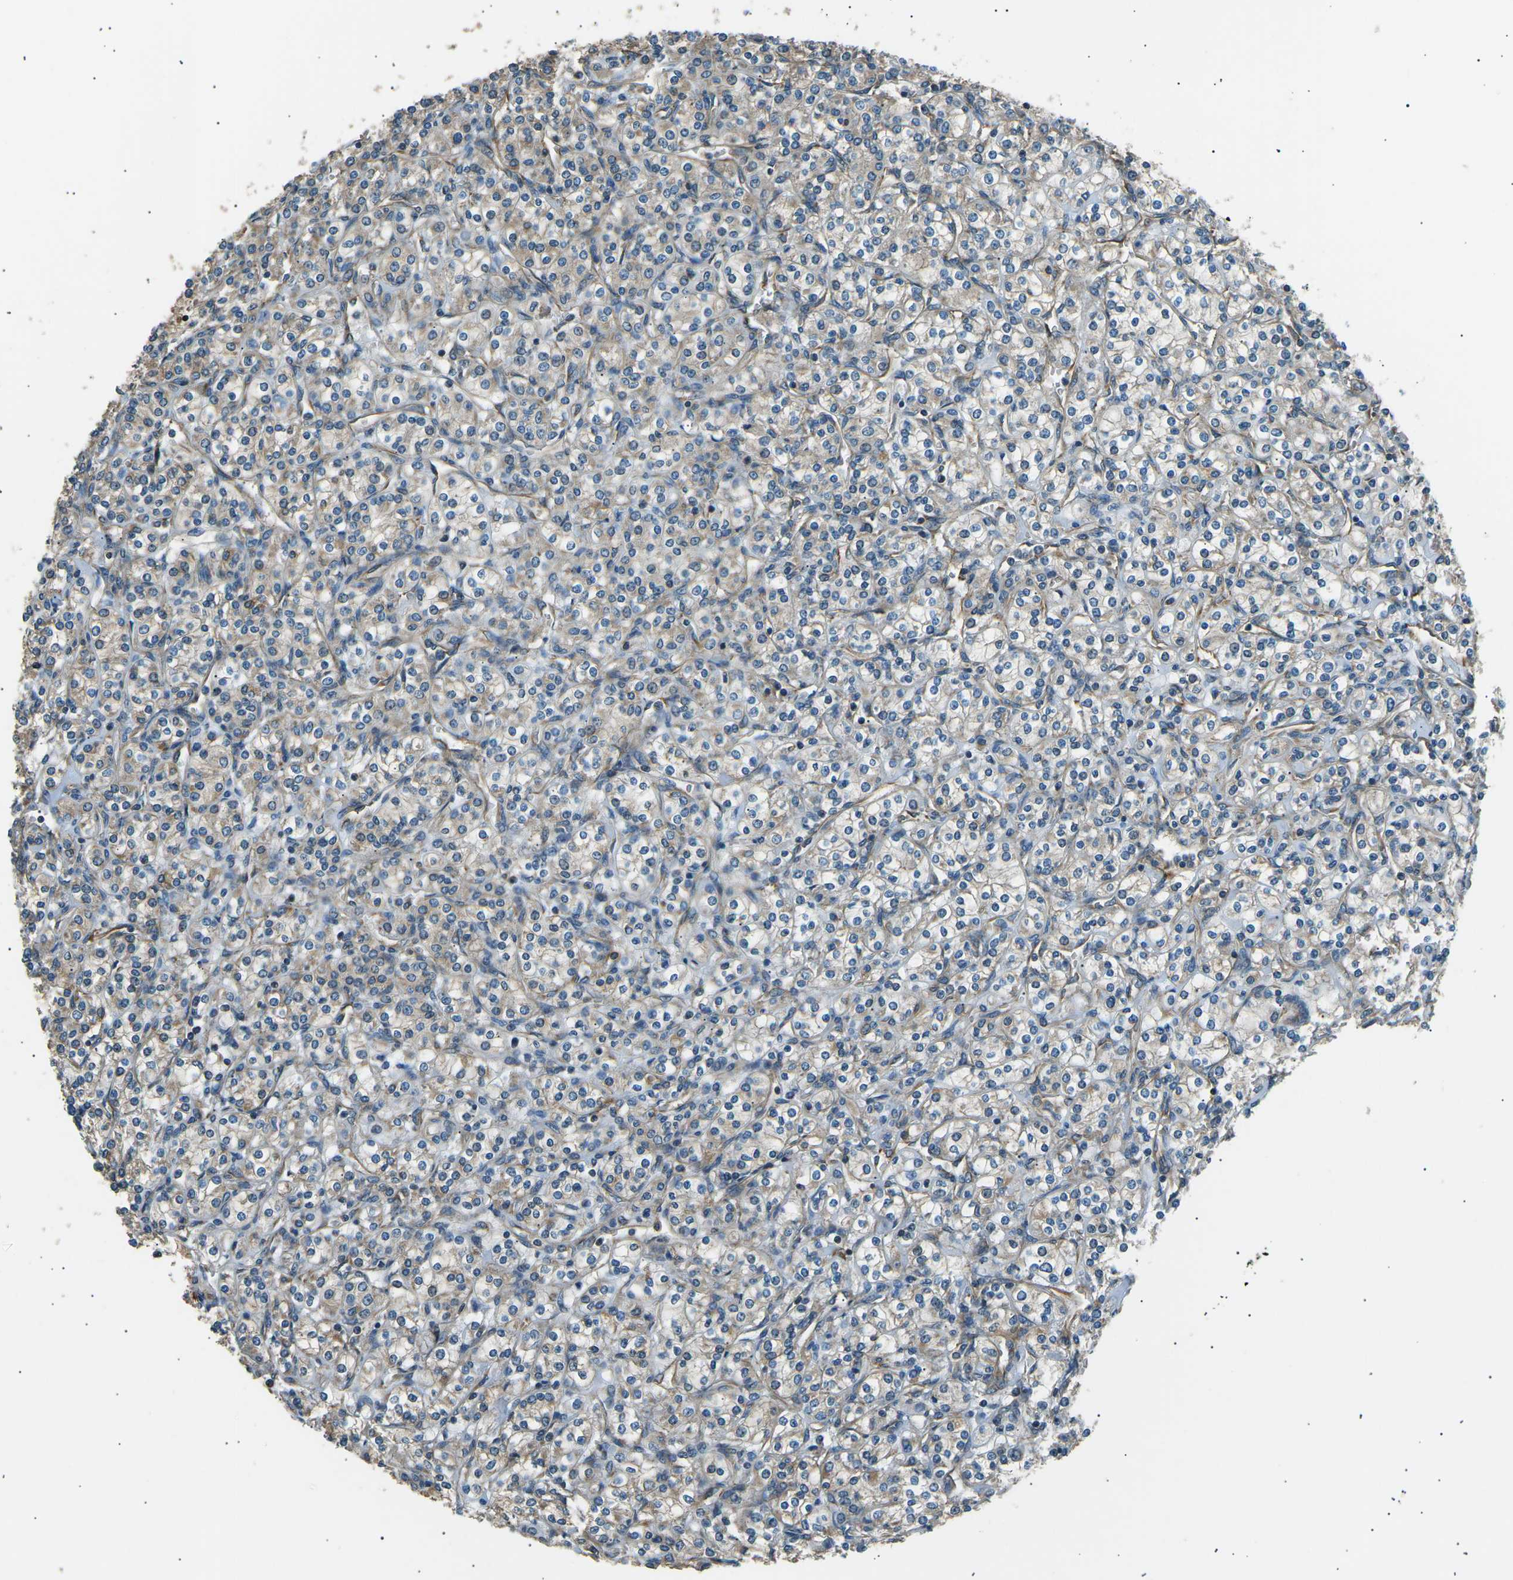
{"staining": {"intensity": "weak", "quantity": "25%-75%", "location": "cytoplasmic/membranous"}, "tissue": "renal cancer", "cell_type": "Tumor cells", "image_type": "cancer", "snomed": [{"axis": "morphology", "description": "Adenocarcinoma, NOS"}, {"axis": "topography", "description": "Kidney"}], "caption": "Weak cytoplasmic/membranous protein expression is seen in about 25%-75% of tumor cells in renal adenocarcinoma. (brown staining indicates protein expression, while blue staining denotes nuclei).", "gene": "SLK", "patient": {"sex": "male", "age": 77}}